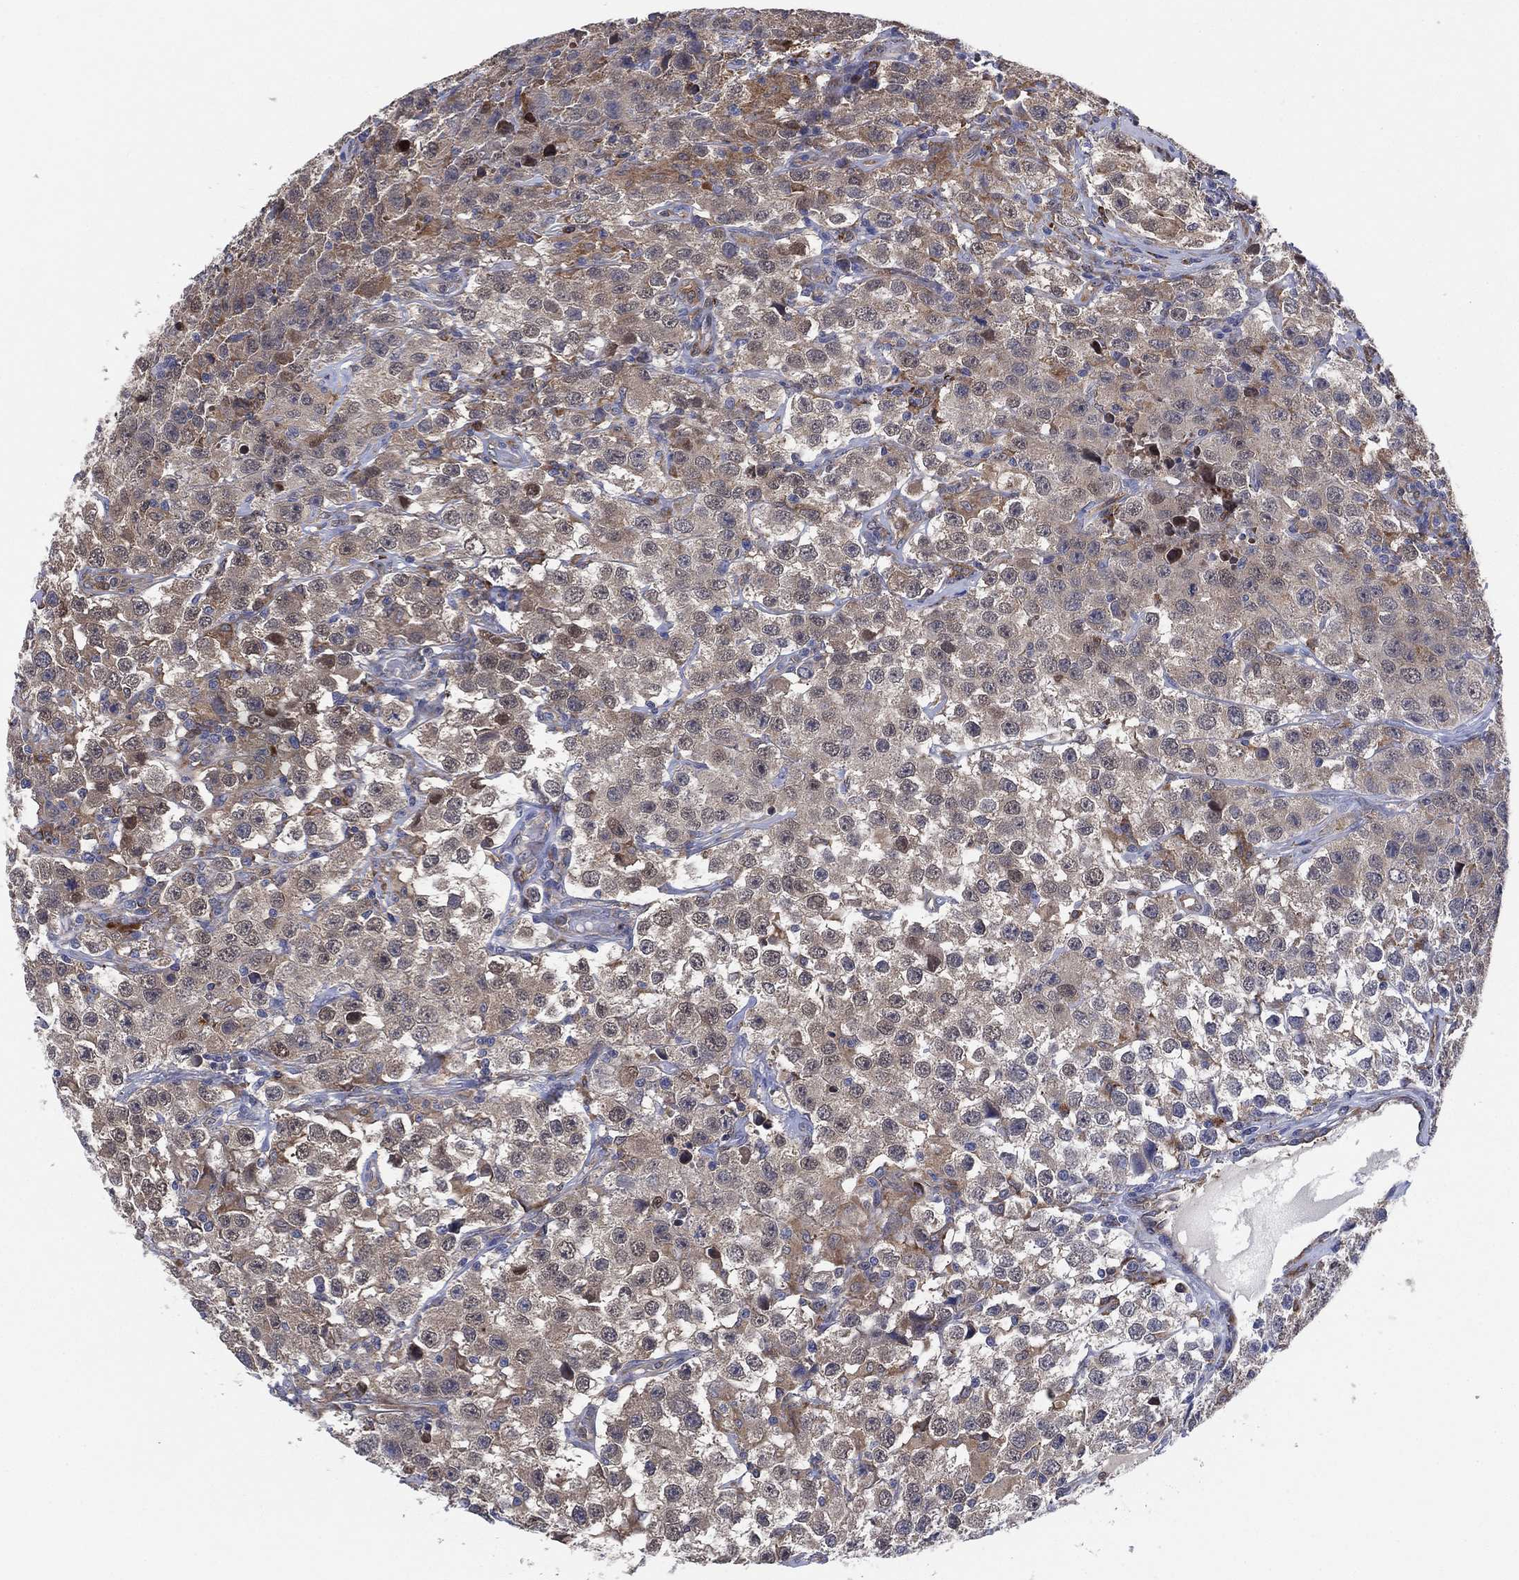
{"staining": {"intensity": "weak", "quantity": "<25%", "location": "cytoplasmic/membranous"}, "tissue": "testis cancer", "cell_type": "Tumor cells", "image_type": "cancer", "snomed": [{"axis": "morphology", "description": "Seminoma, NOS"}, {"axis": "topography", "description": "Testis"}], "caption": "Tumor cells are negative for protein expression in human testis cancer.", "gene": "FES", "patient": {"sex": "male", "age": 52}}